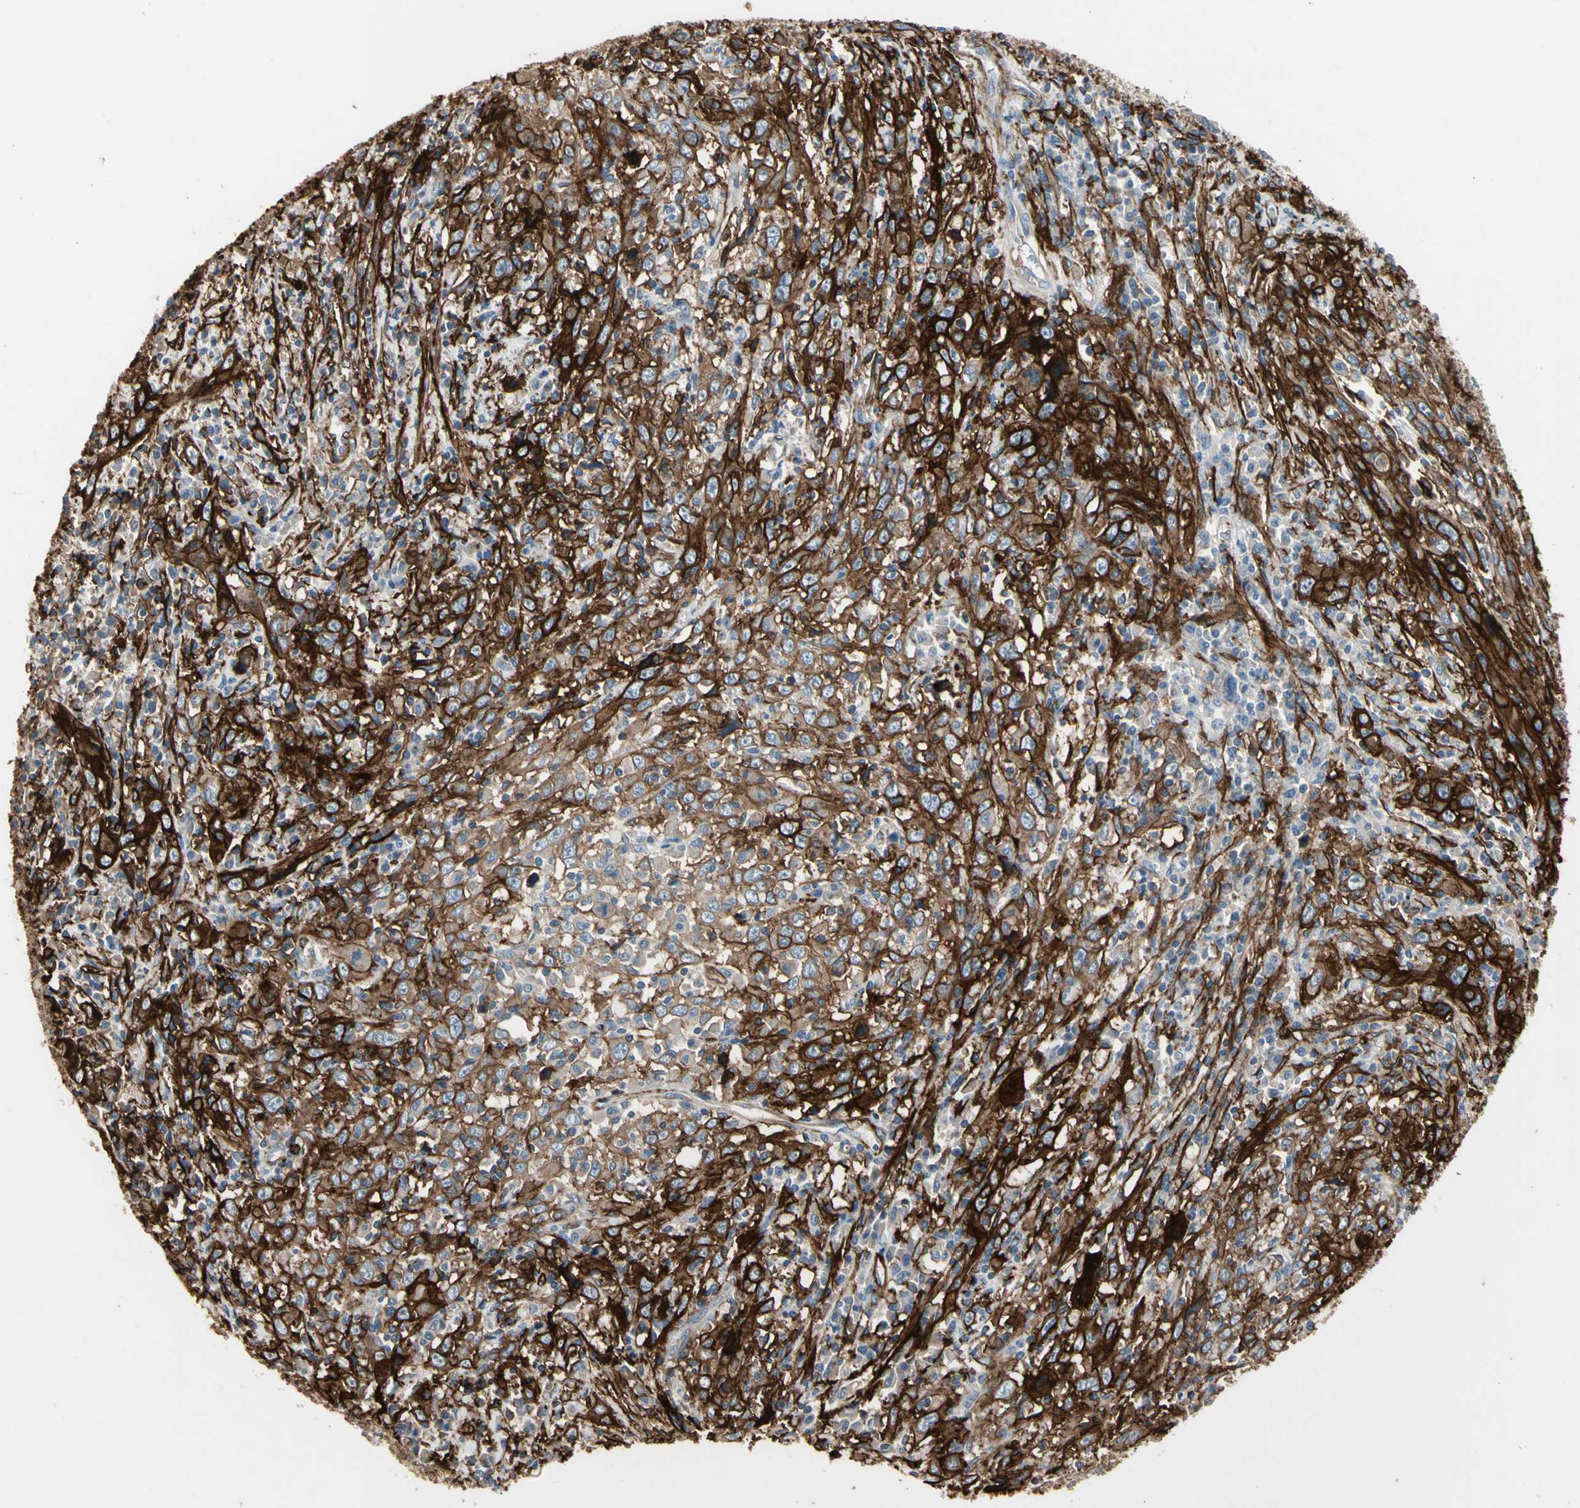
{"staining": {"intensity": "strong", "quantity": ">75%", "location": "cytoplasmic/membranous"}, "tissue": "cervical cancer", "cell_type": "Tumor cells", "image_type": "cancer", "snomed": [{"axis": "morphology", "description": "Squamous cell carcinoma, NOS"}, {"axis": "topography", "description": "Cervix"}], "caption": "Immunohistochemical staining of human cervical cancer (squamous cell carcinoma) reveals high levels of strong cytoplasmic/membranous protein expression in approximately >75% of tumor cells.", "gene": "SUSD2", "patient": {"sex": "female", "age": 46}}